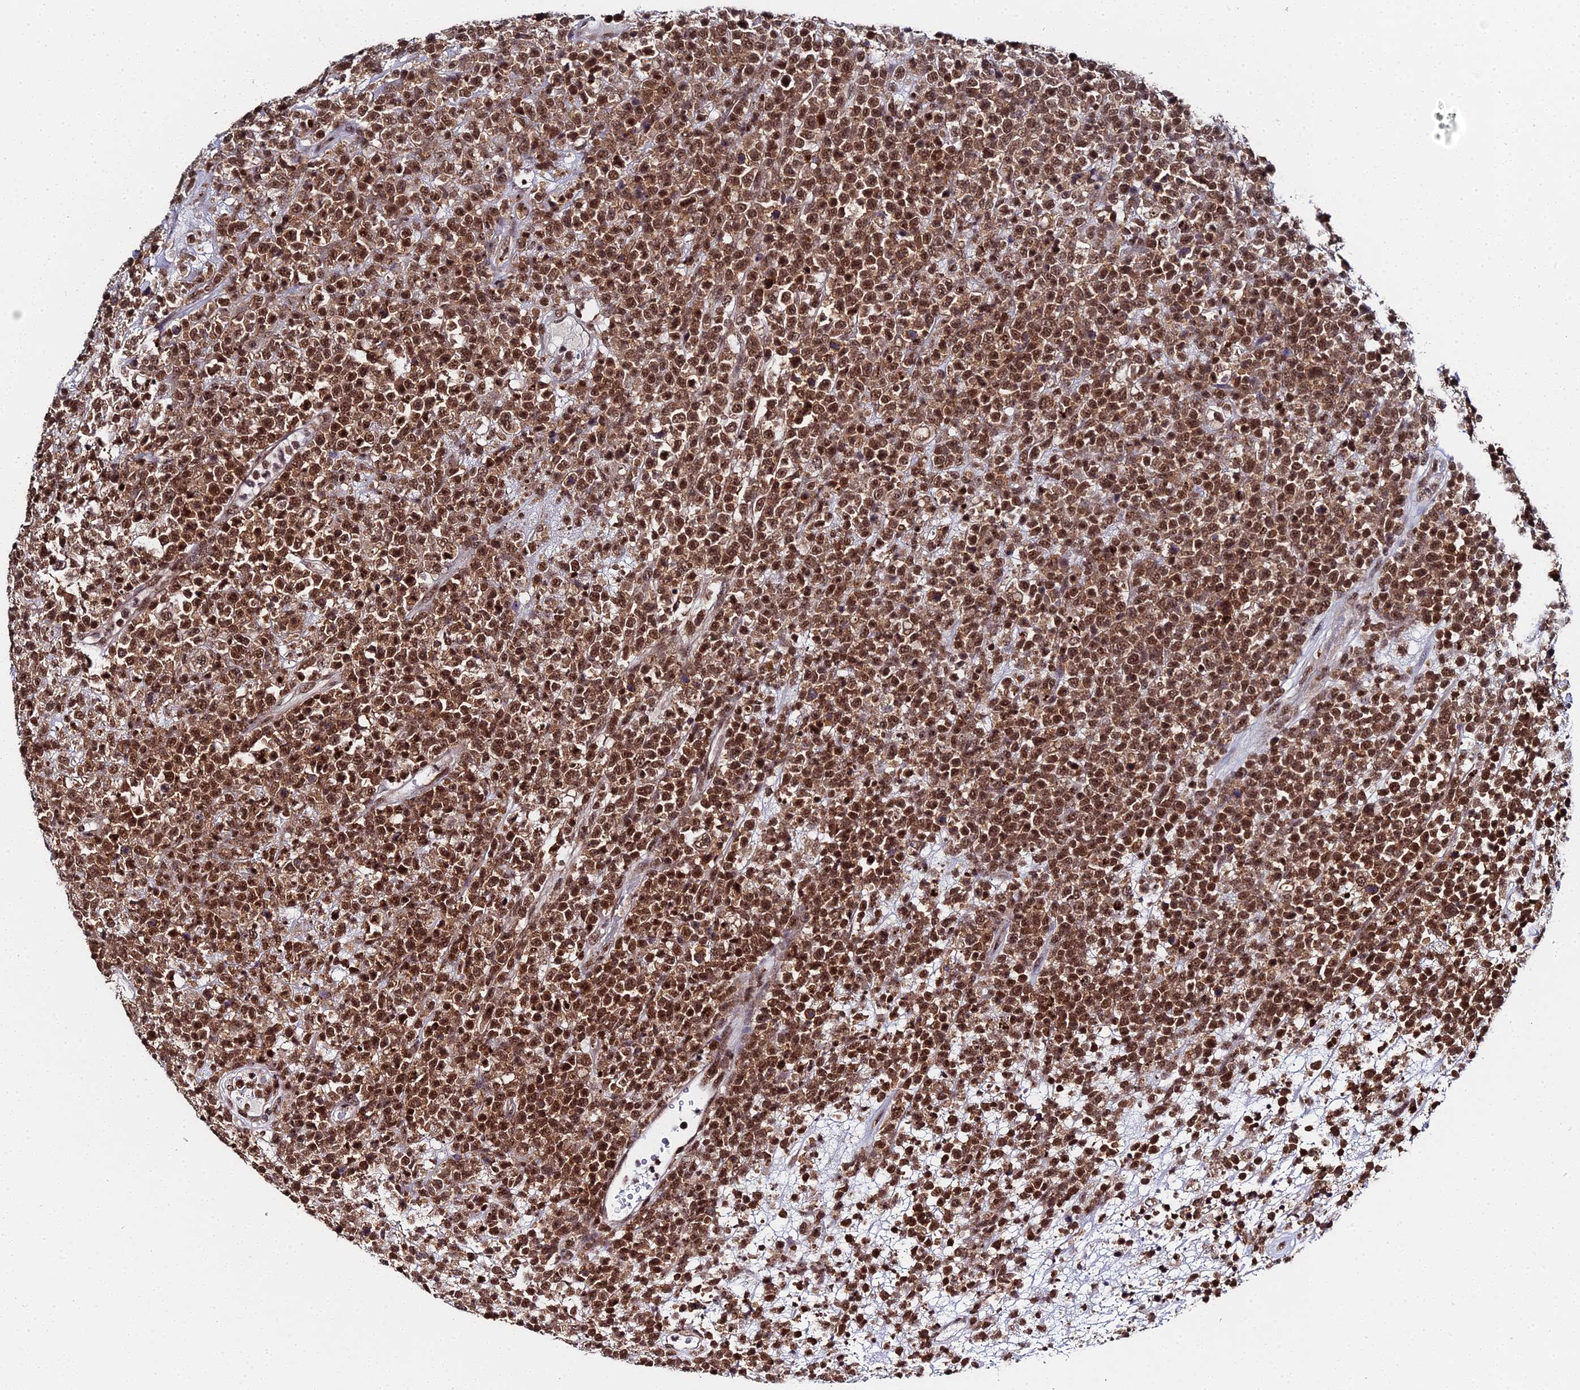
{"staining": {"intensity": "strong", "quantity": ">75%", "location": "cytoplasmic/membranous,nuclear"}, "tissue": "lymphoma", "cell_type": "Tumor cells", "image_type": "cancer", "snomed": [{"axis": "morphology", "description": "Malignant lymphoma, non-Hodgkin's type, High grade"}, {"axis": "topography", "description": "Colon"}], "caption": "Tumor cells reveal high levels of strong cytoplasmic/membranous and nuclear expression in approximately >75% of cells in malignant lymphoma, non-Hodgkin's type (high-grade). (IHC, brightfield microscopy, high magnification).", "gene": "MAGOHB", "patient": {"sex": "female", "age": 53}}